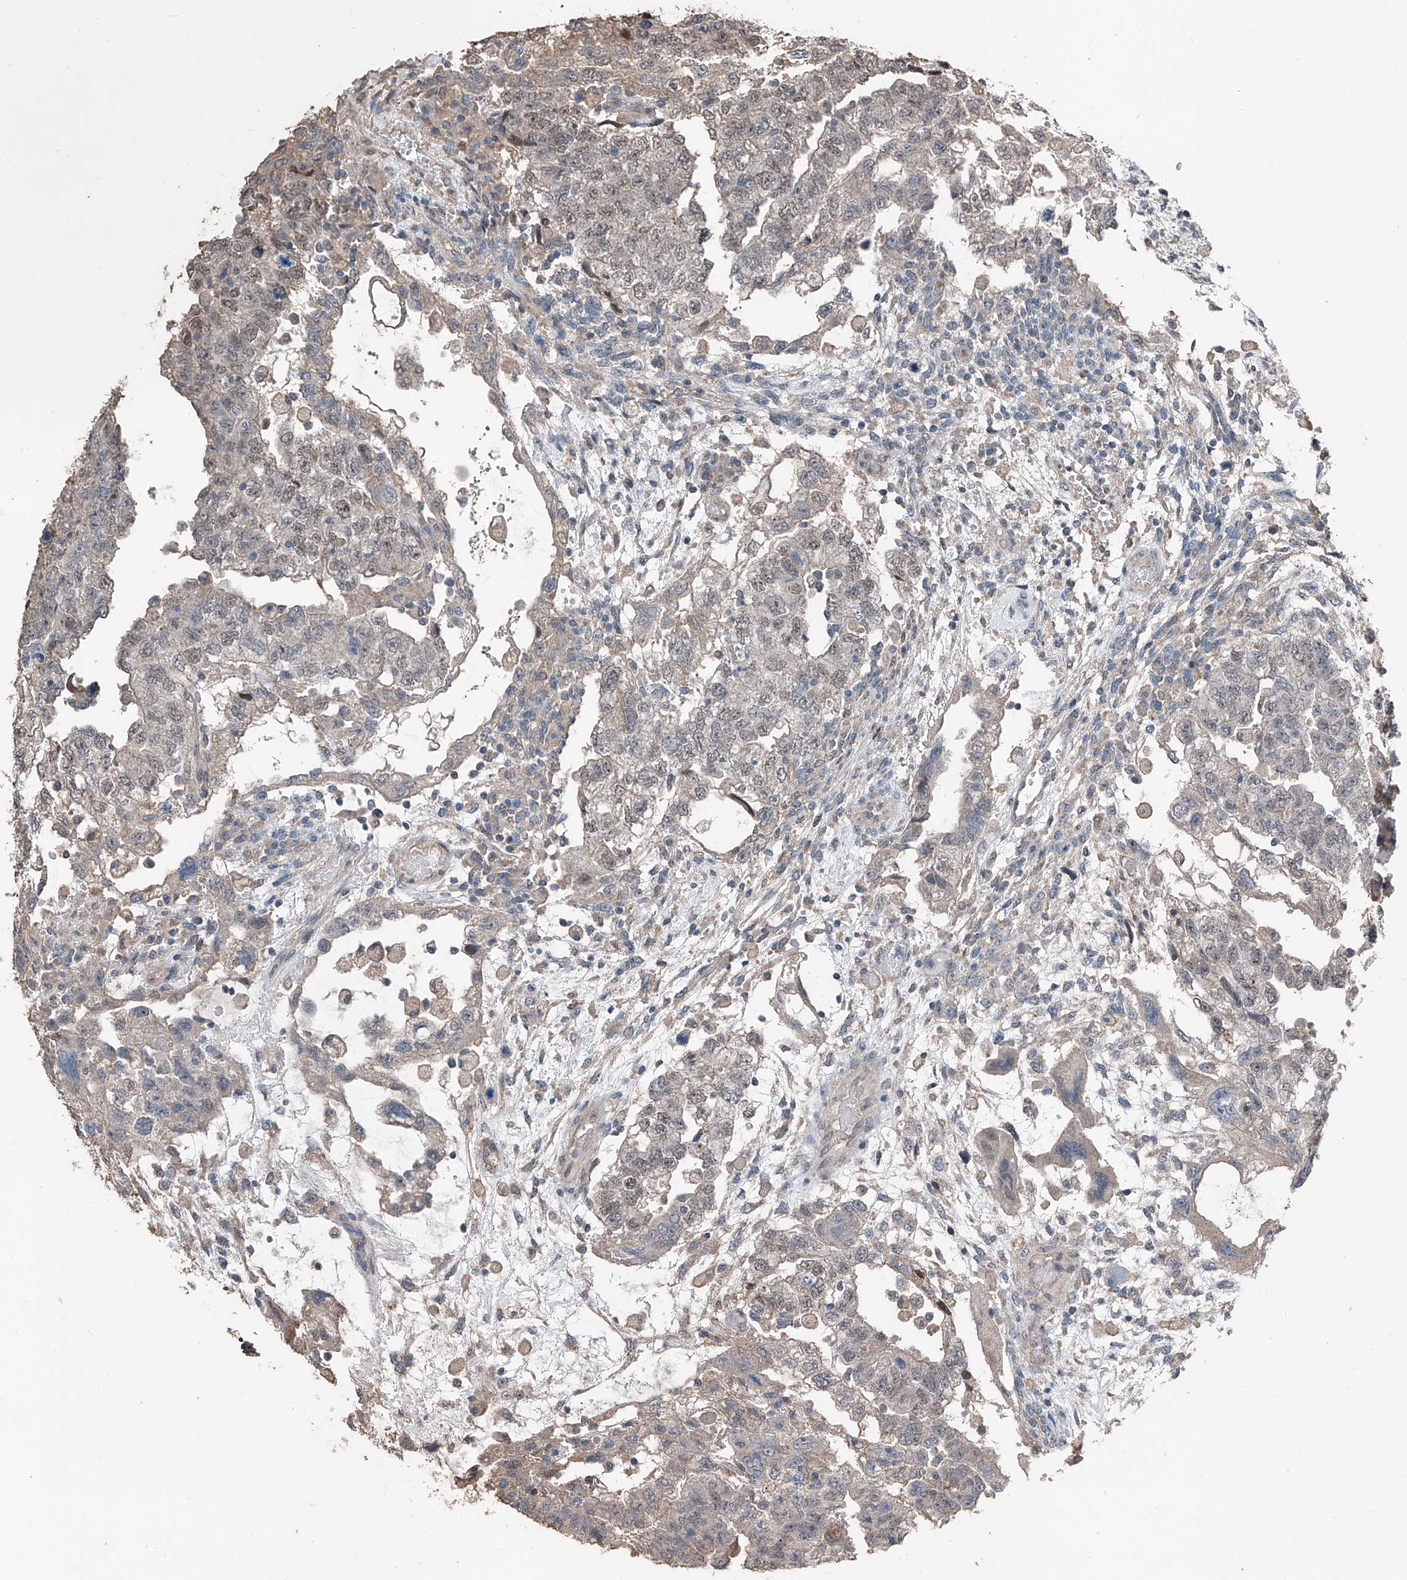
{"staining": {"intensity": "weak", "quantity": "25%-75%", "location": "nuclear"}, "tissue": "testis cancer", "cell_type": "Tumor cells", "image_type": "cancer", "snomed": [{"axis": "morphology", "description": "Carcinoma, Embryonal, NOS"}, {"axis": "topography", "description": "Testis"}], "caption": "An image of human embryonal carcinoma (testis) stained for a protein demonstrates weak nuclear brown staining in tumor cells.", "gene": "MAMLD1", "patient": {"sex": "male", "age": 36}}